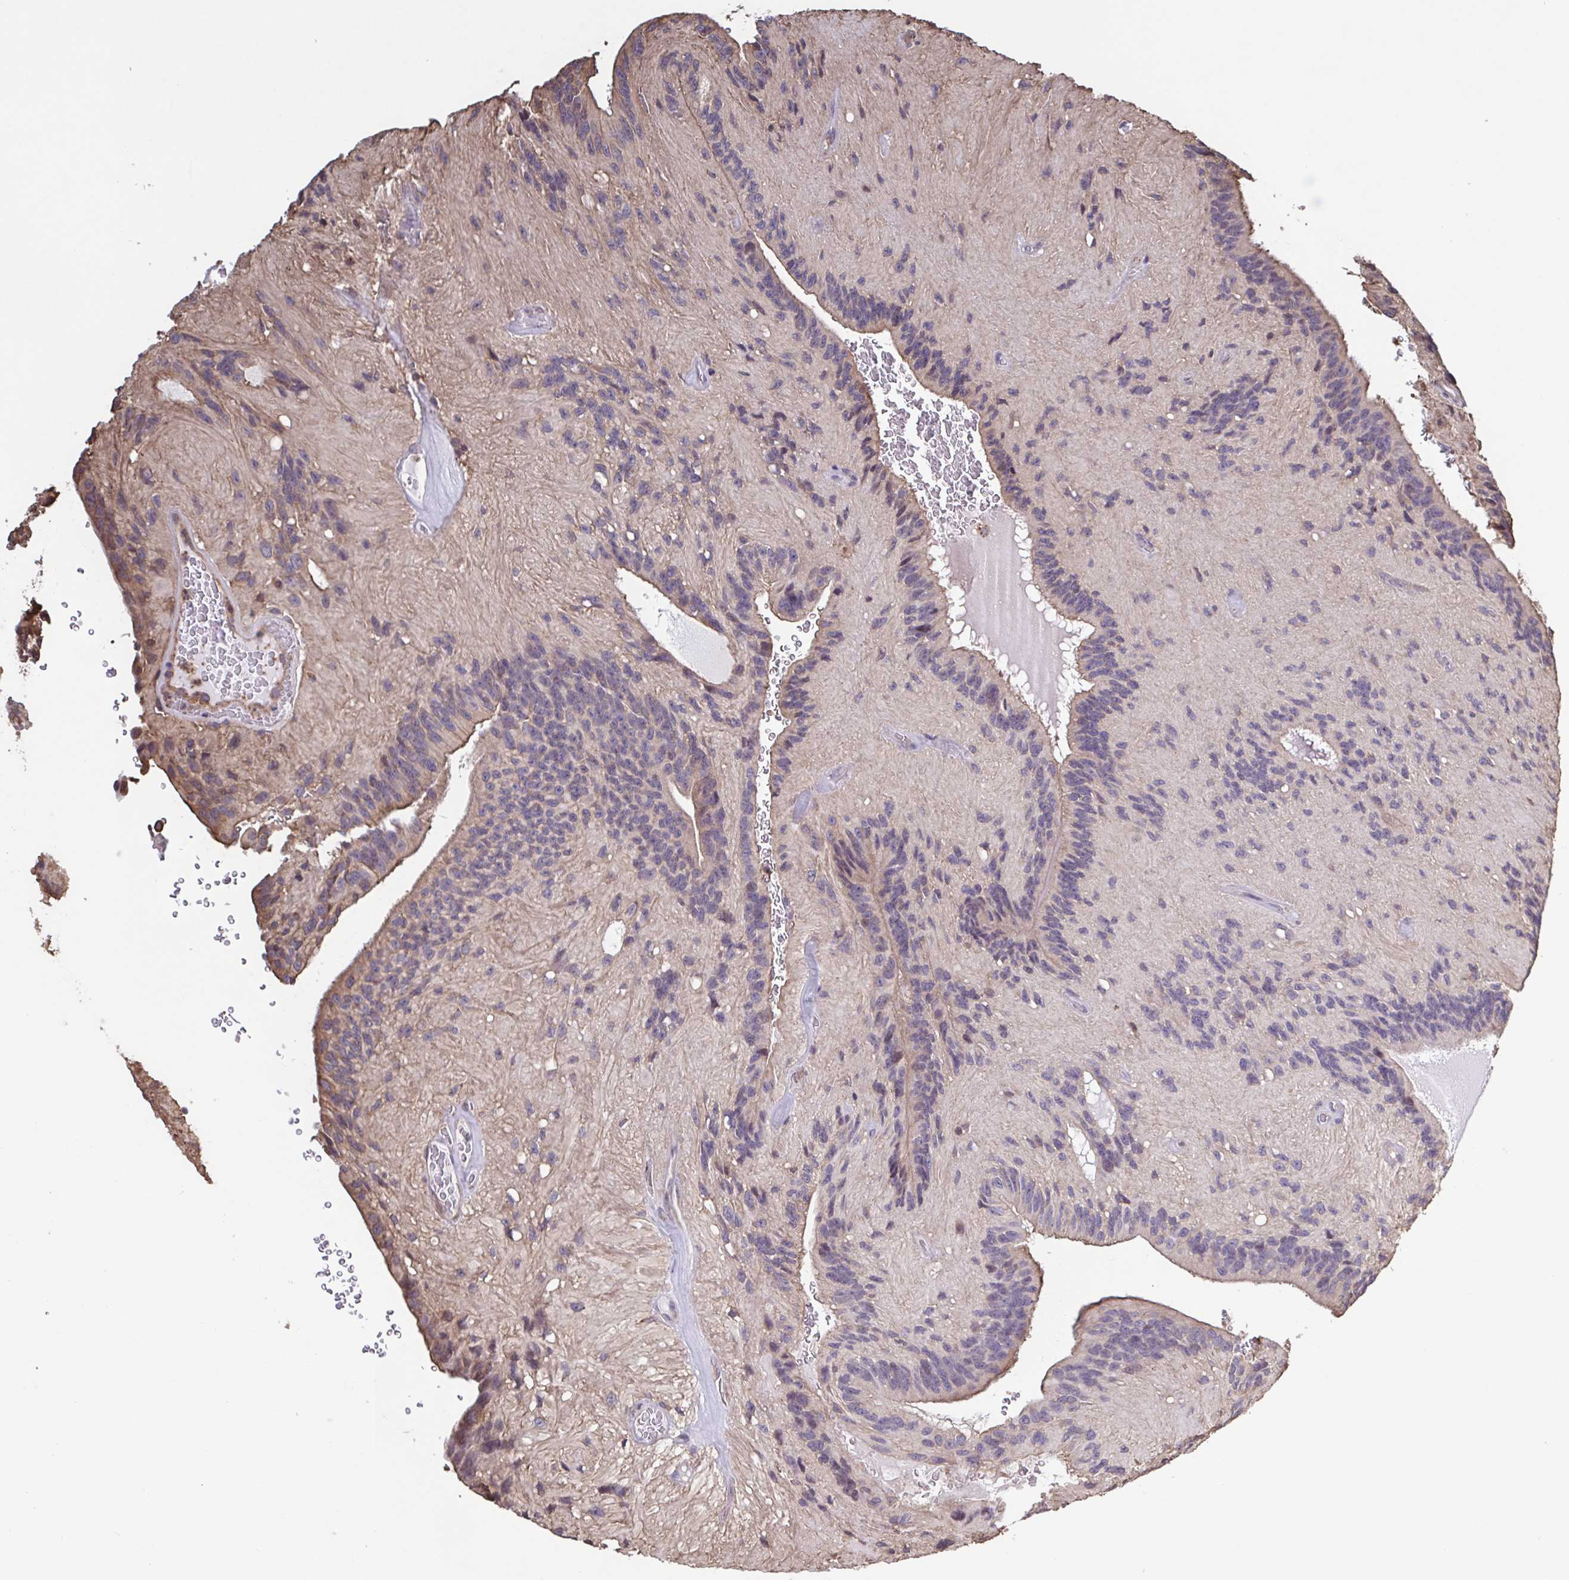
{"staining": {"intensity": "weak", "quantity": "<25%", "location": "cytoplasmic/membranous"}, "tissue": "glioma", "cell_type": "Tumor cells", "image_type": "cancer", "snomed": [{"axis": "morphology", "description": "Glioma, malignant, Low grade"}, {"axis": "topography", "description": "Brain"}], "caption": "Tumor cells are negative for brown protein staining in glioma.", "gene": "ZNF200", "patient": {"sex": "male", "age": 31}}